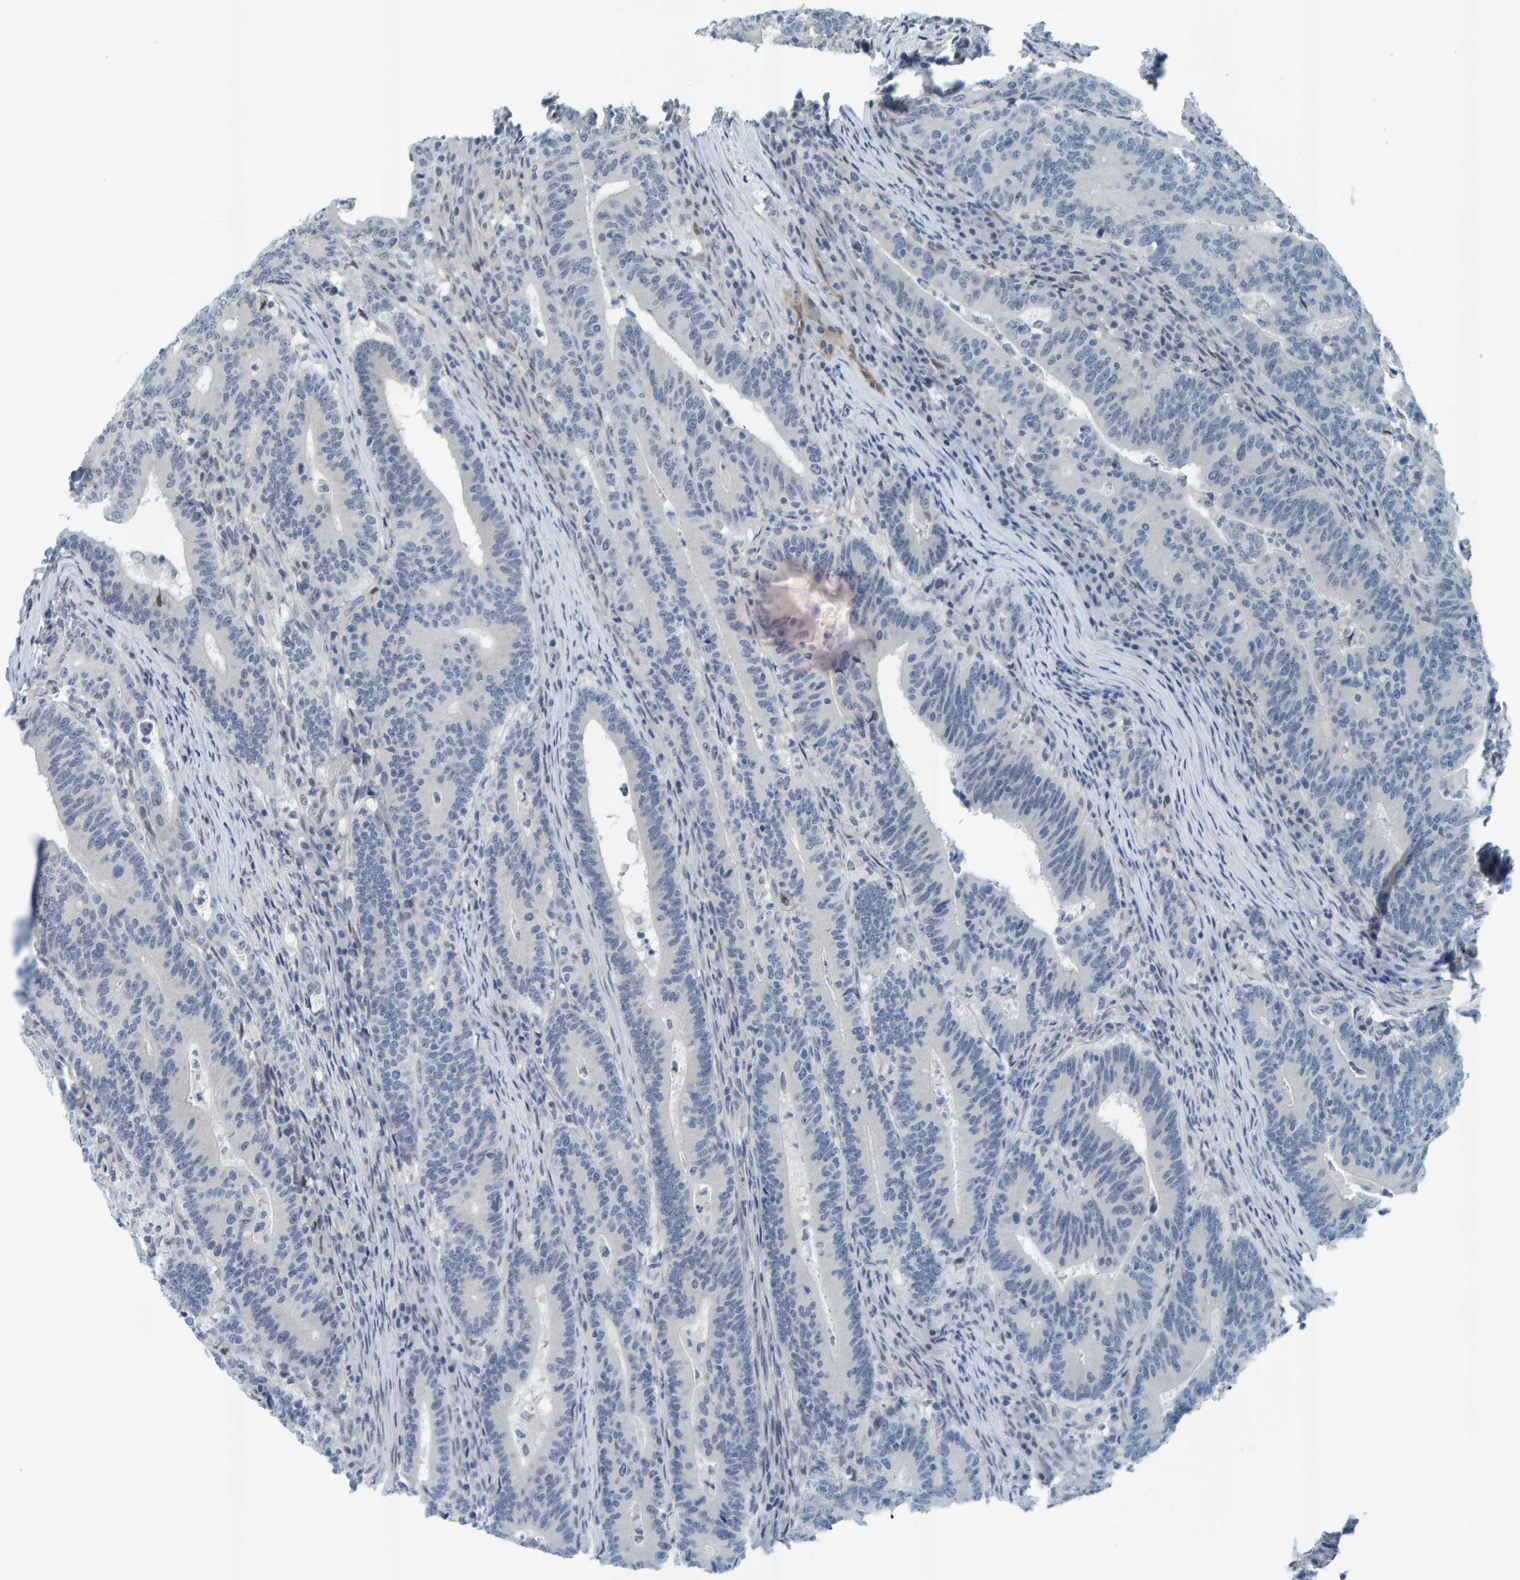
{"staining": {"intensity": "negative", "quantity": "none", "location": "none"}, "tissue": "colorectal cancer", "cell_type": "Tumor cells", "image_type": "cancer", "snomed": [{"axis": "morphology", "description": "Adenocarcinoma, NOS"}, {"axis": "topography", "description": "Colon"}], "caption": "DAB (3,3'-diaminobenzidine) immunohistochemical staining of human colorectal adenocarcinoma reveals no significant staining in tumor cells. Nuclei are stained in blue.", "gene": "CNP", "patient": {"sex": "female", "age": 66}}